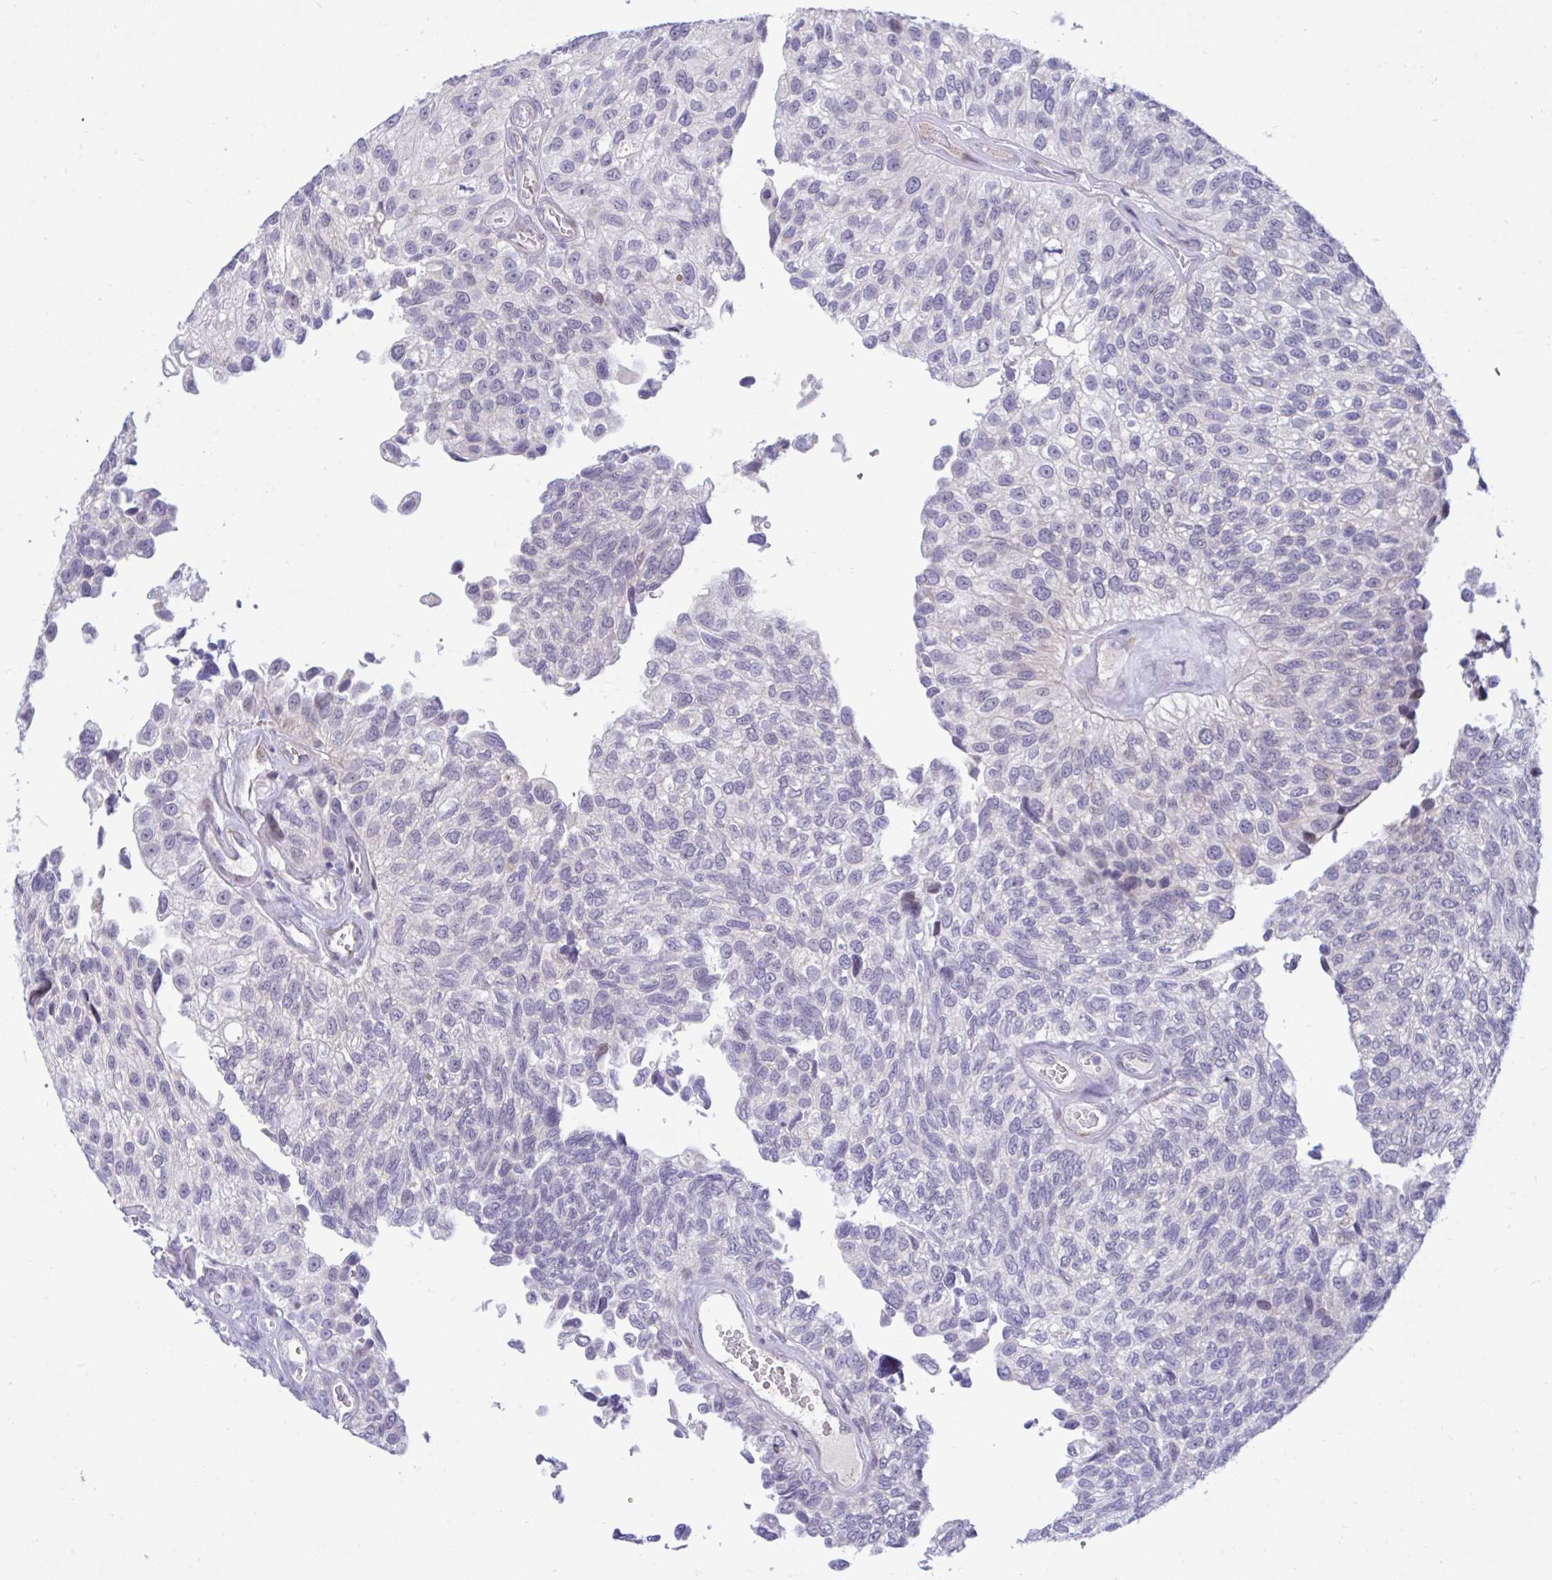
{"staining": {"intensity": "negative", "quantity": "none", "location": "none"}, "tissue": "urothelial cancer", "cell_type": "Tumor cells", "image_type": "cancer", "snomed": [{"axis": "morphology", "description": "Urothelial carcinoma, NOS"}, {"axis": "topography", "description": "Urinary bladder"}], "caption": "DAB (3,3'-diaminobenzidine) immunohistochemical staining of human transitional cell carcinoma demonstrates no significant positivity in tumor cells.", "gene": "EPOP", "patient": {"sex": "male", "age": 87}}